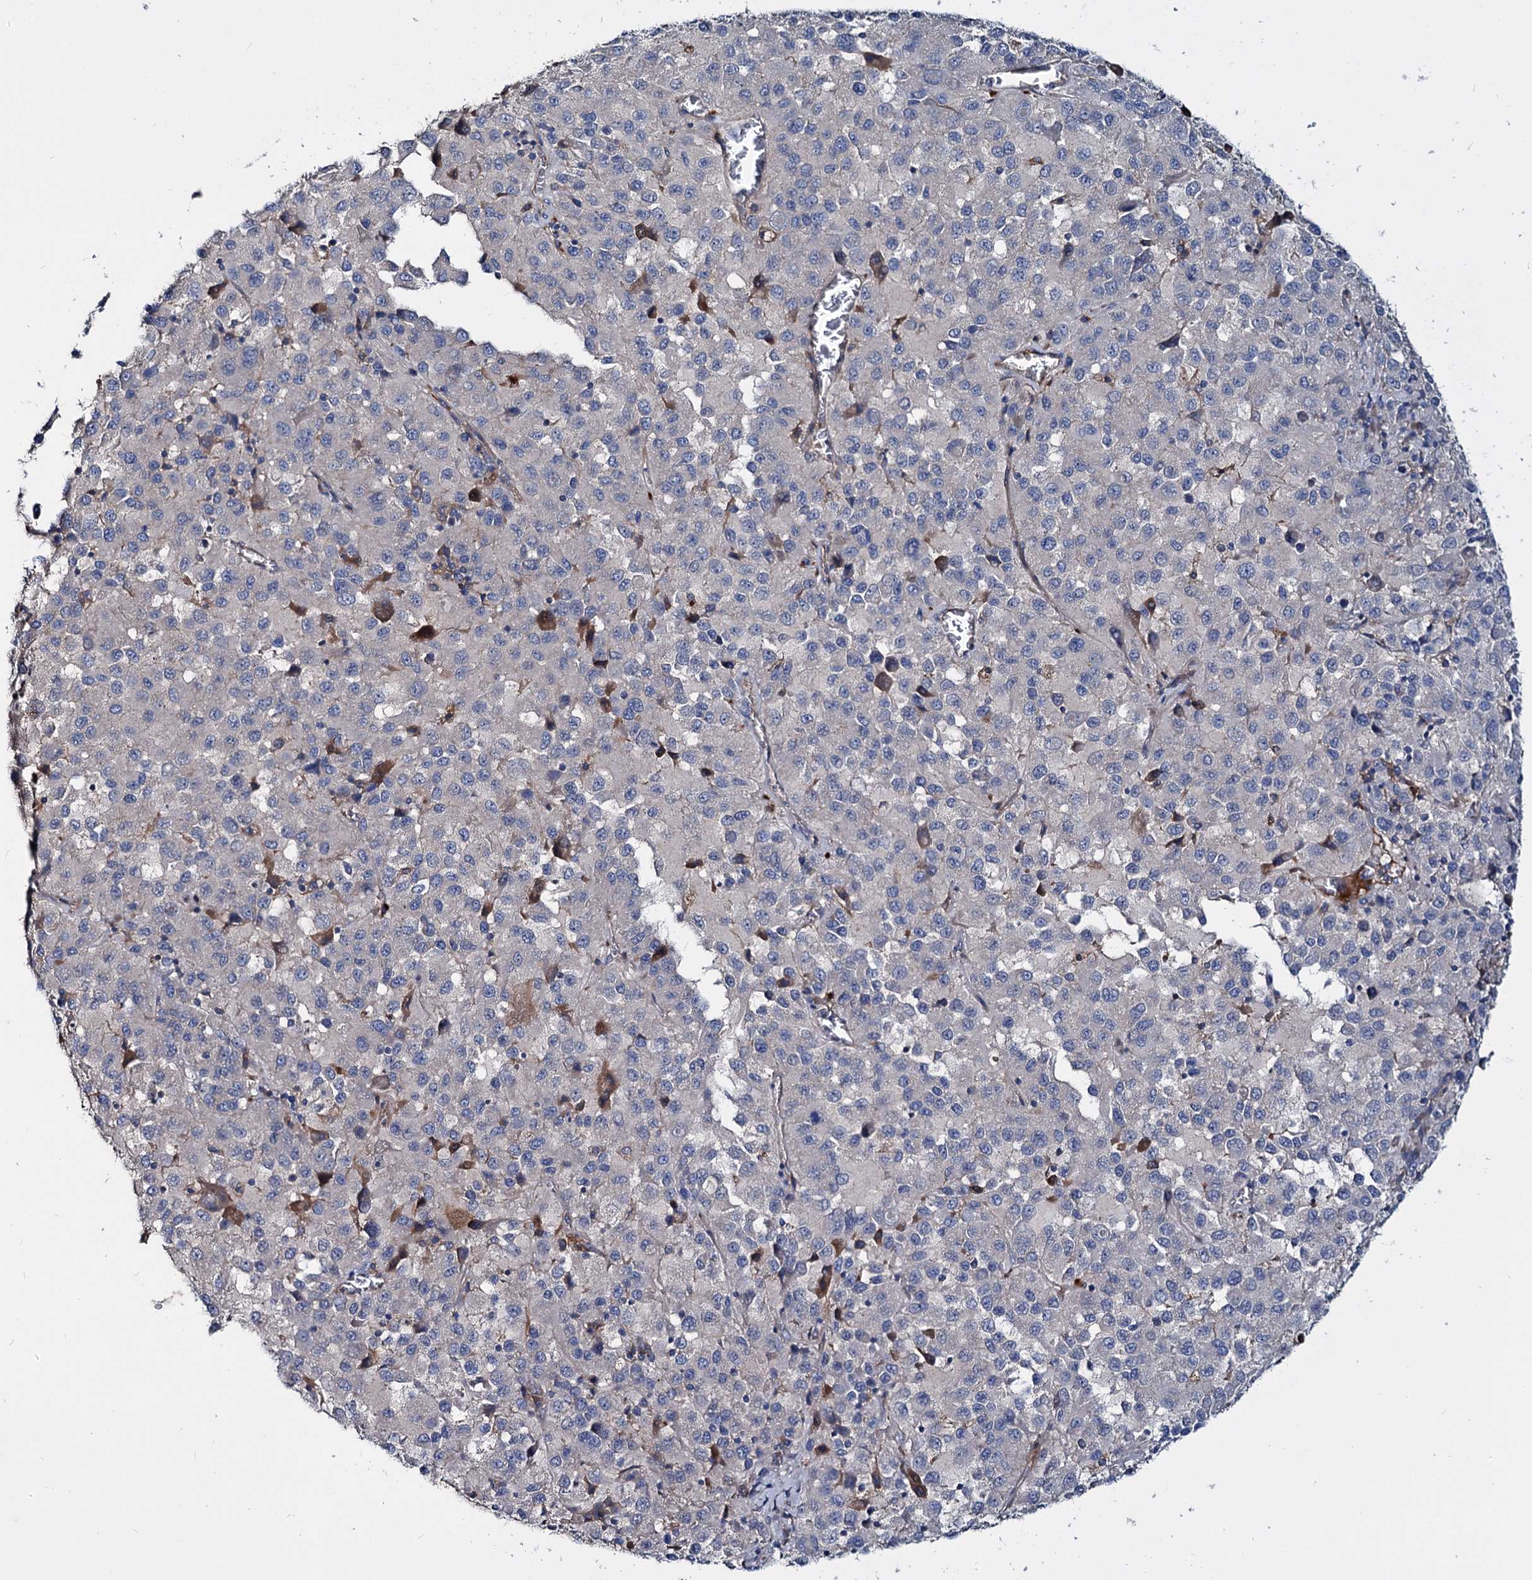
{"staining": {"intensity": "negative", "quantity": "none", "location": "none"}, "tissue": "melanoma", "cell_type": "Tumor cells", "image_type": "cancer", "snomed": [{"axis": "morphology", "description": "Malignant melanoma, Metastatic site"}, {"axis": "topography", "description": "Lung"}], "caption": "Photomicrograph shows no protein staining in tumor cells of melanoma tissue.", "gene": "ACY3", "patient": {"sex": "male", "age": 64}}